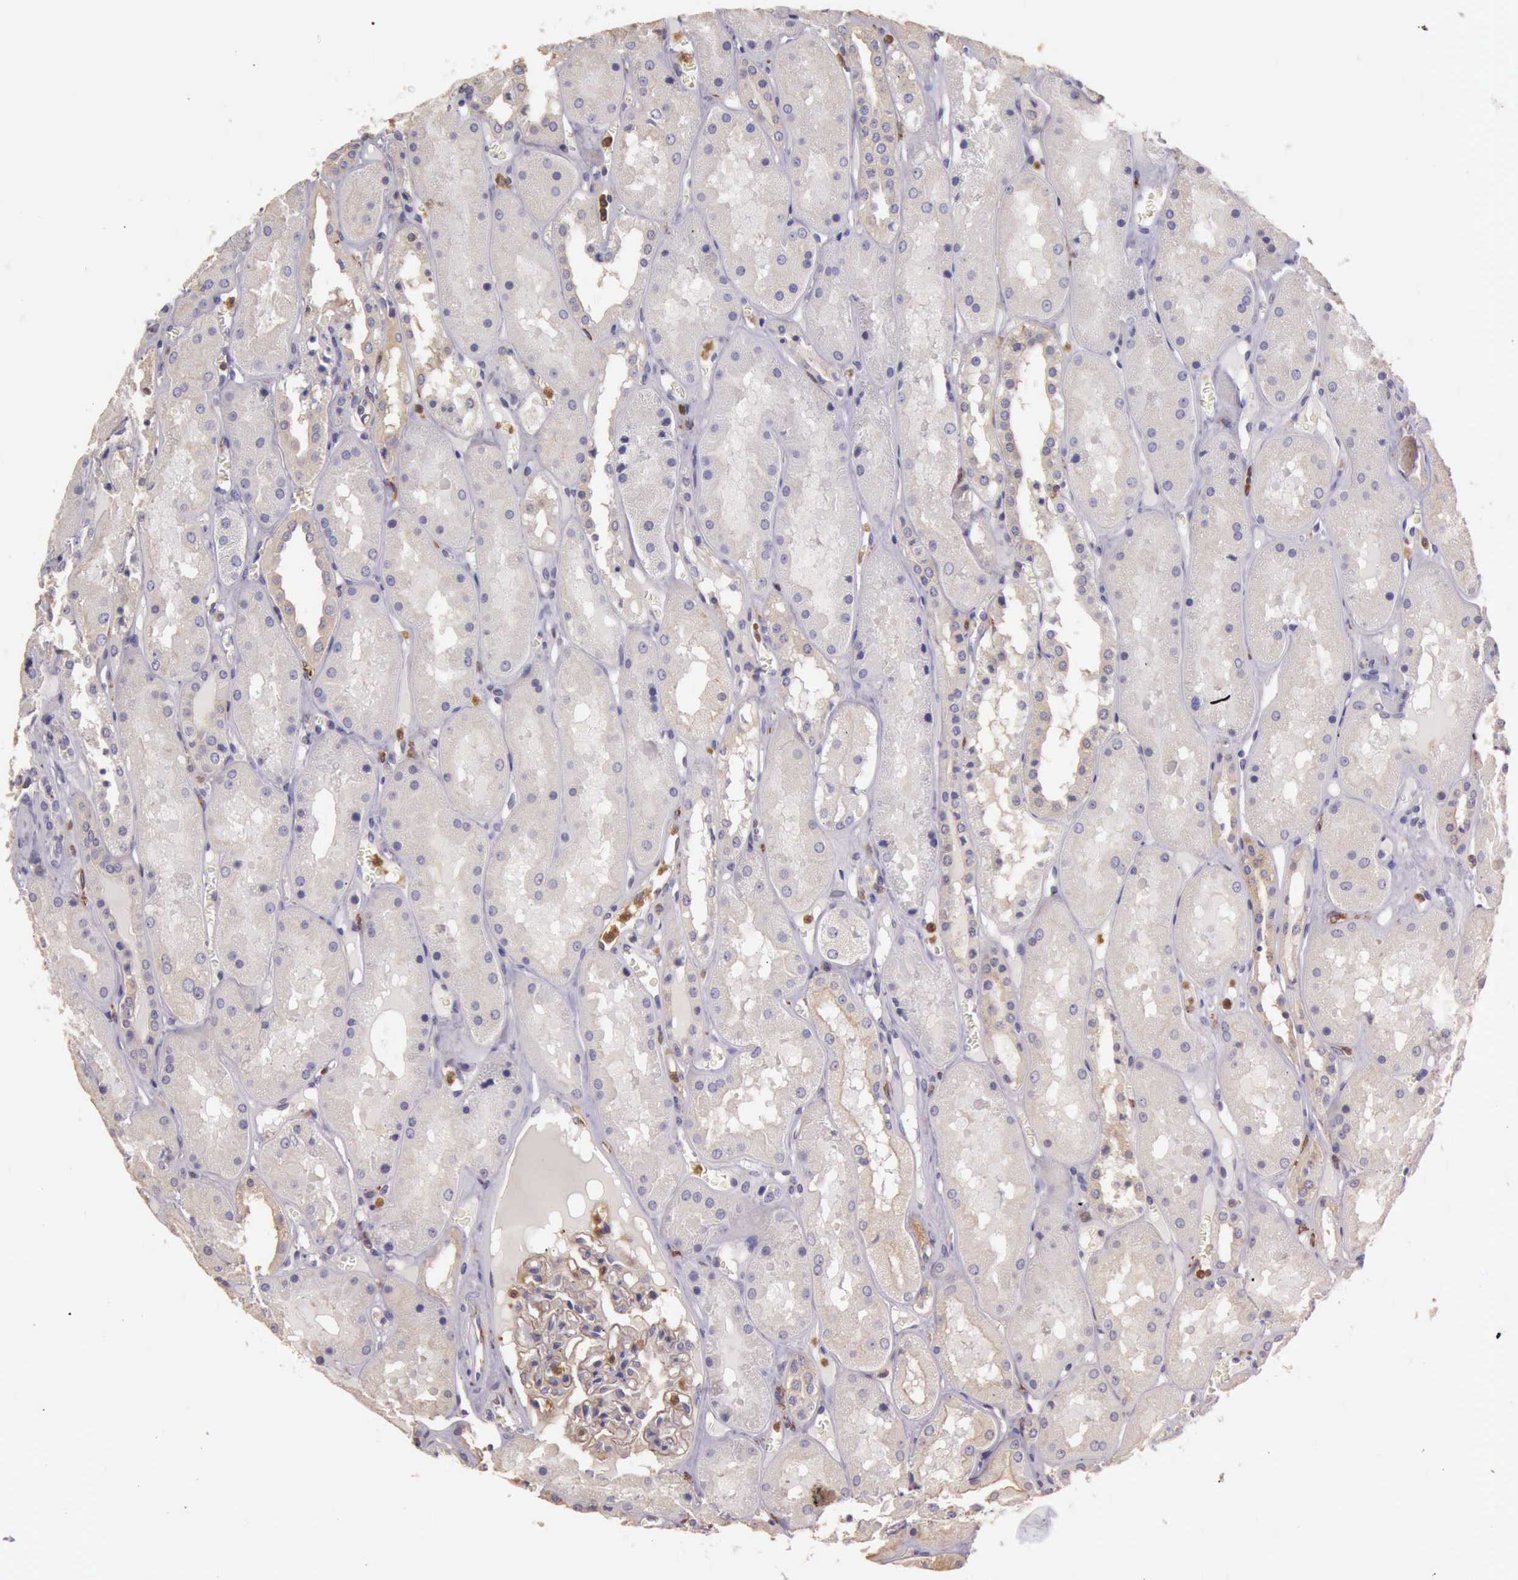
{"staining": {"intensity": "weak", "quantity": "25%-75%", "location": "cytoplasmic/membranous"}, "tissue": "kidney", "cell_type": "Cells in glomeruli", "image_type": "normal", "snomed": [{"axis": "morphology", "description": "Normal tissue, NOS"}, {"axis": "topography", "description": "Kidney"}], "caption": "This histopathology image displays IHC staining of unremarkable human kidney, with low weak cytoplasmic/membranous positivity in approximately 25%-75% of cells in glomeruli.", "gene": "ARHGAP4", "patient": {"sex": "male", "age": 36}}